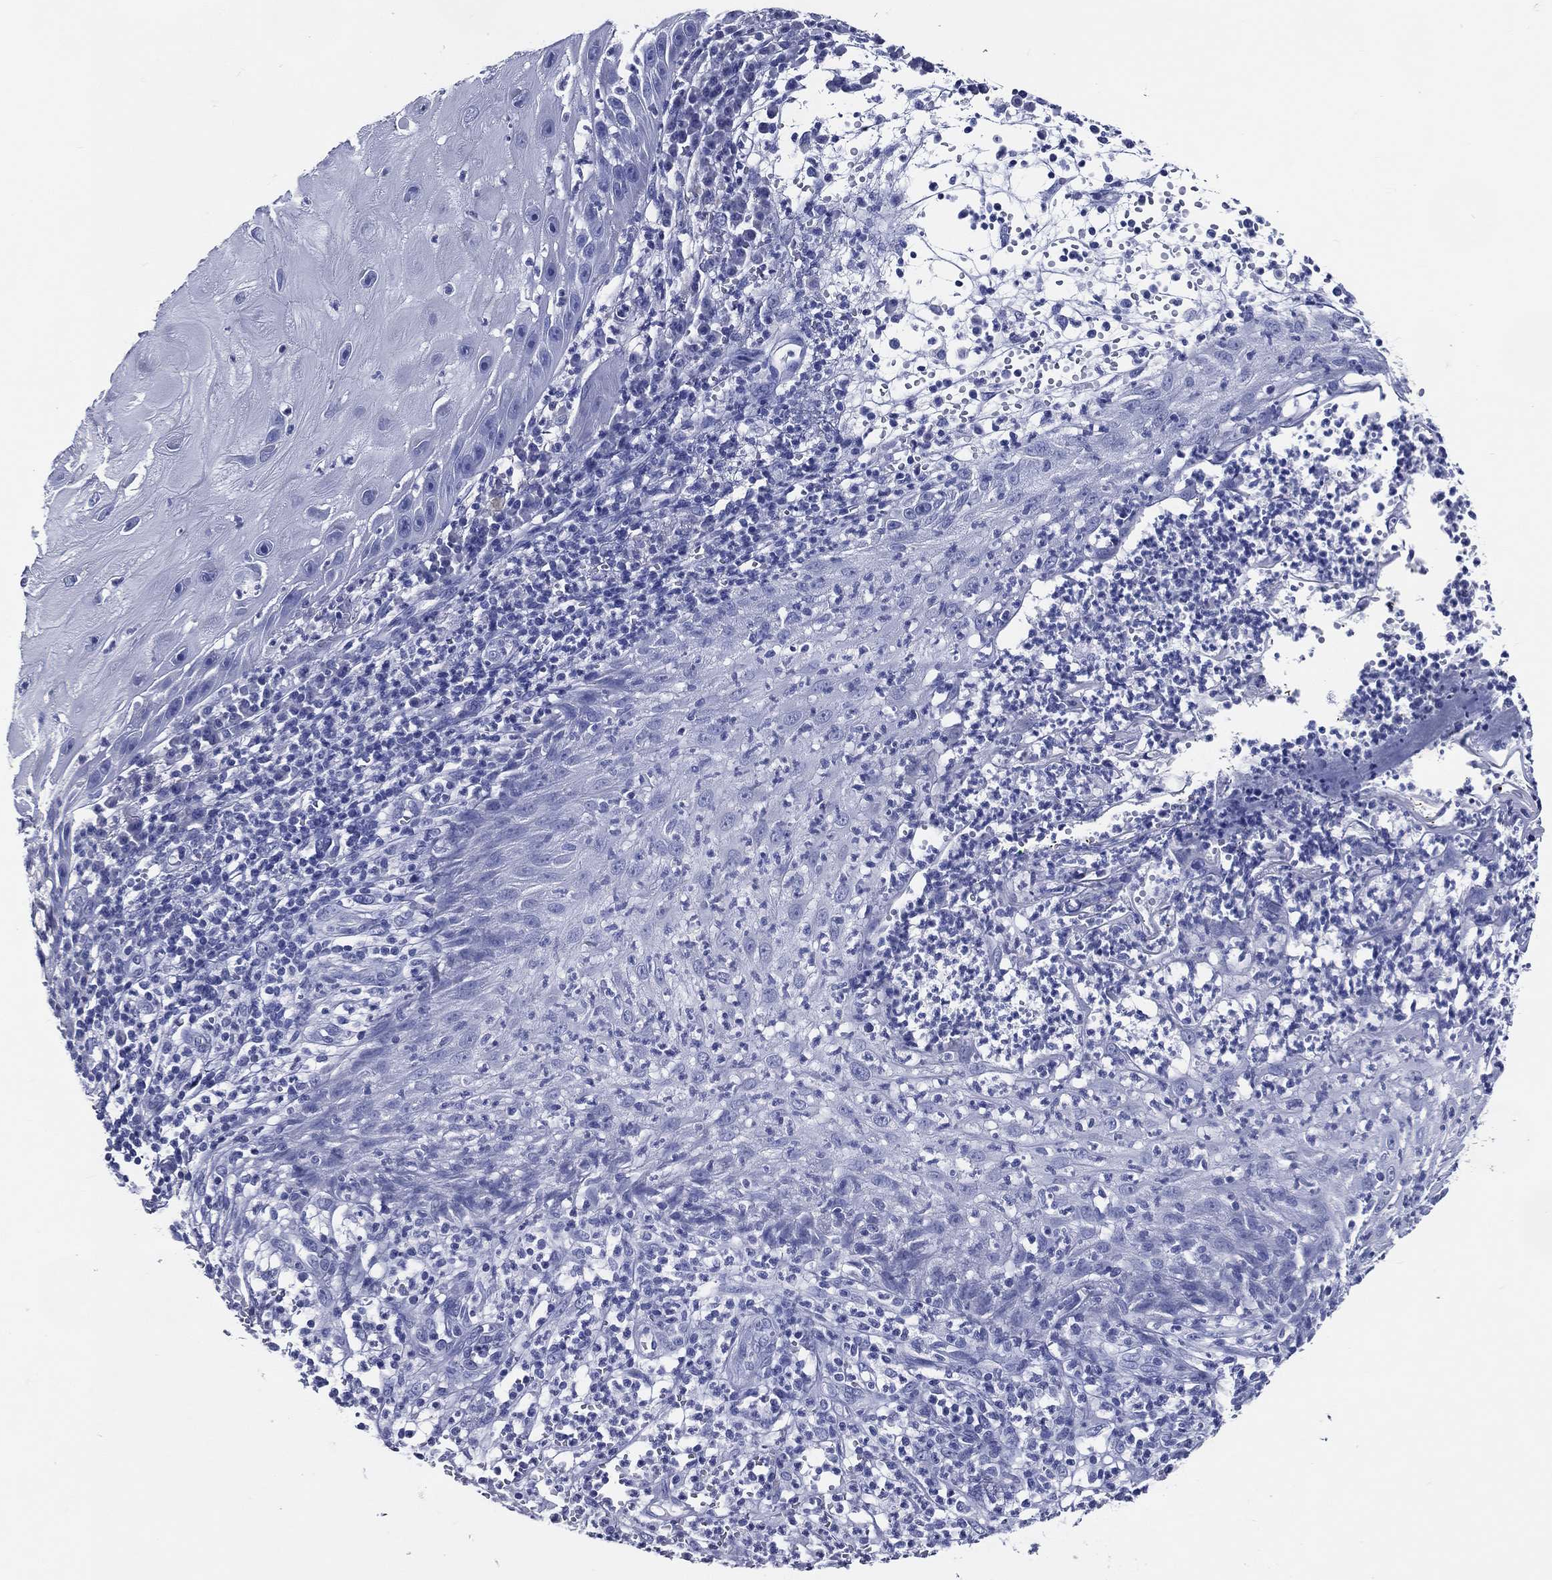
{"staining": {"intensity": "negative", "quantity": "none", "location": "none"}, "tissue": "skin cancer", "cell_type": "Tumor cells", "image_type": "cancer", "snomed": [{"axis": "morphology", "description": "Normal tissue, NOS"}, {"axis": "morphology", "description": "Squamous cell carcinoma, NOS"}, {"axis": "topography", "description": "Skin"}], "caption": "The histopathology image shows no significant positivity in tumor cells of squamous cell carcinoma (skin). (DAB immunohistochemistry (IHC), high magnification).", "gene": "ACE2", "patient": {"sex": "male", "age": 79}}